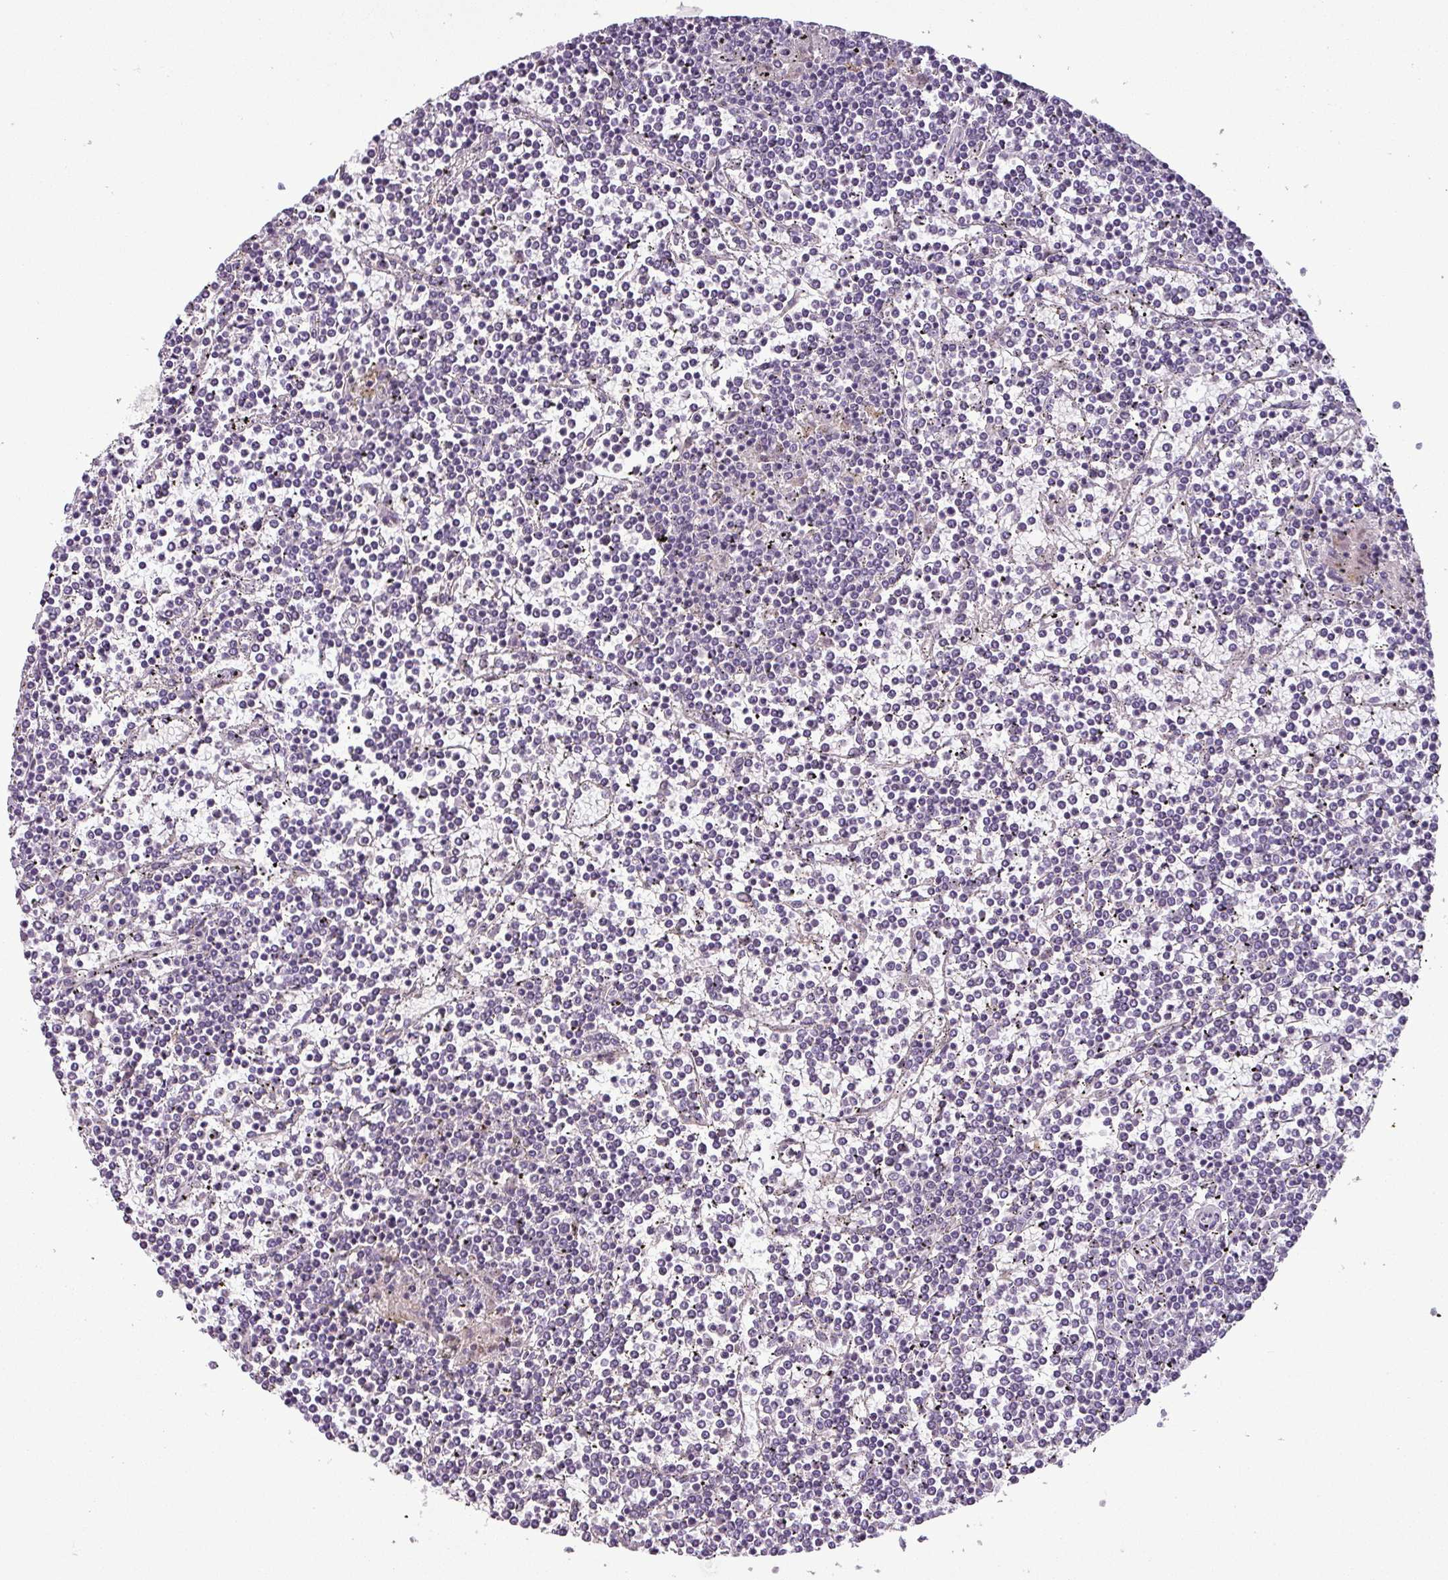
{"staining": {"intensity": "negative", "quantity": "none", "location": "none"}, "tissue": "lymphoma", "cell_type": "Tumor cells", "image_type": "cancer", "snomed": [{"axis": "morphology", "description": "Malignant lymphoma, non-Hodgkin's type, Low grade"}, {"axis": "topography", "description": "Spleen"}], "caption": "Immunohistochemistry (IHC) histopathology image of neoplastic tissue: malignant lymphoma, non-Hodgkin's type (low-grade) stained with DAB displays no significant protein positivity in tumor cells. (DAB (3,3'-diaminobenzidine) IHC with hematoxylin counter stain).", "gene": "APOC1", "patient": {"sex": "female", "age": 19}}